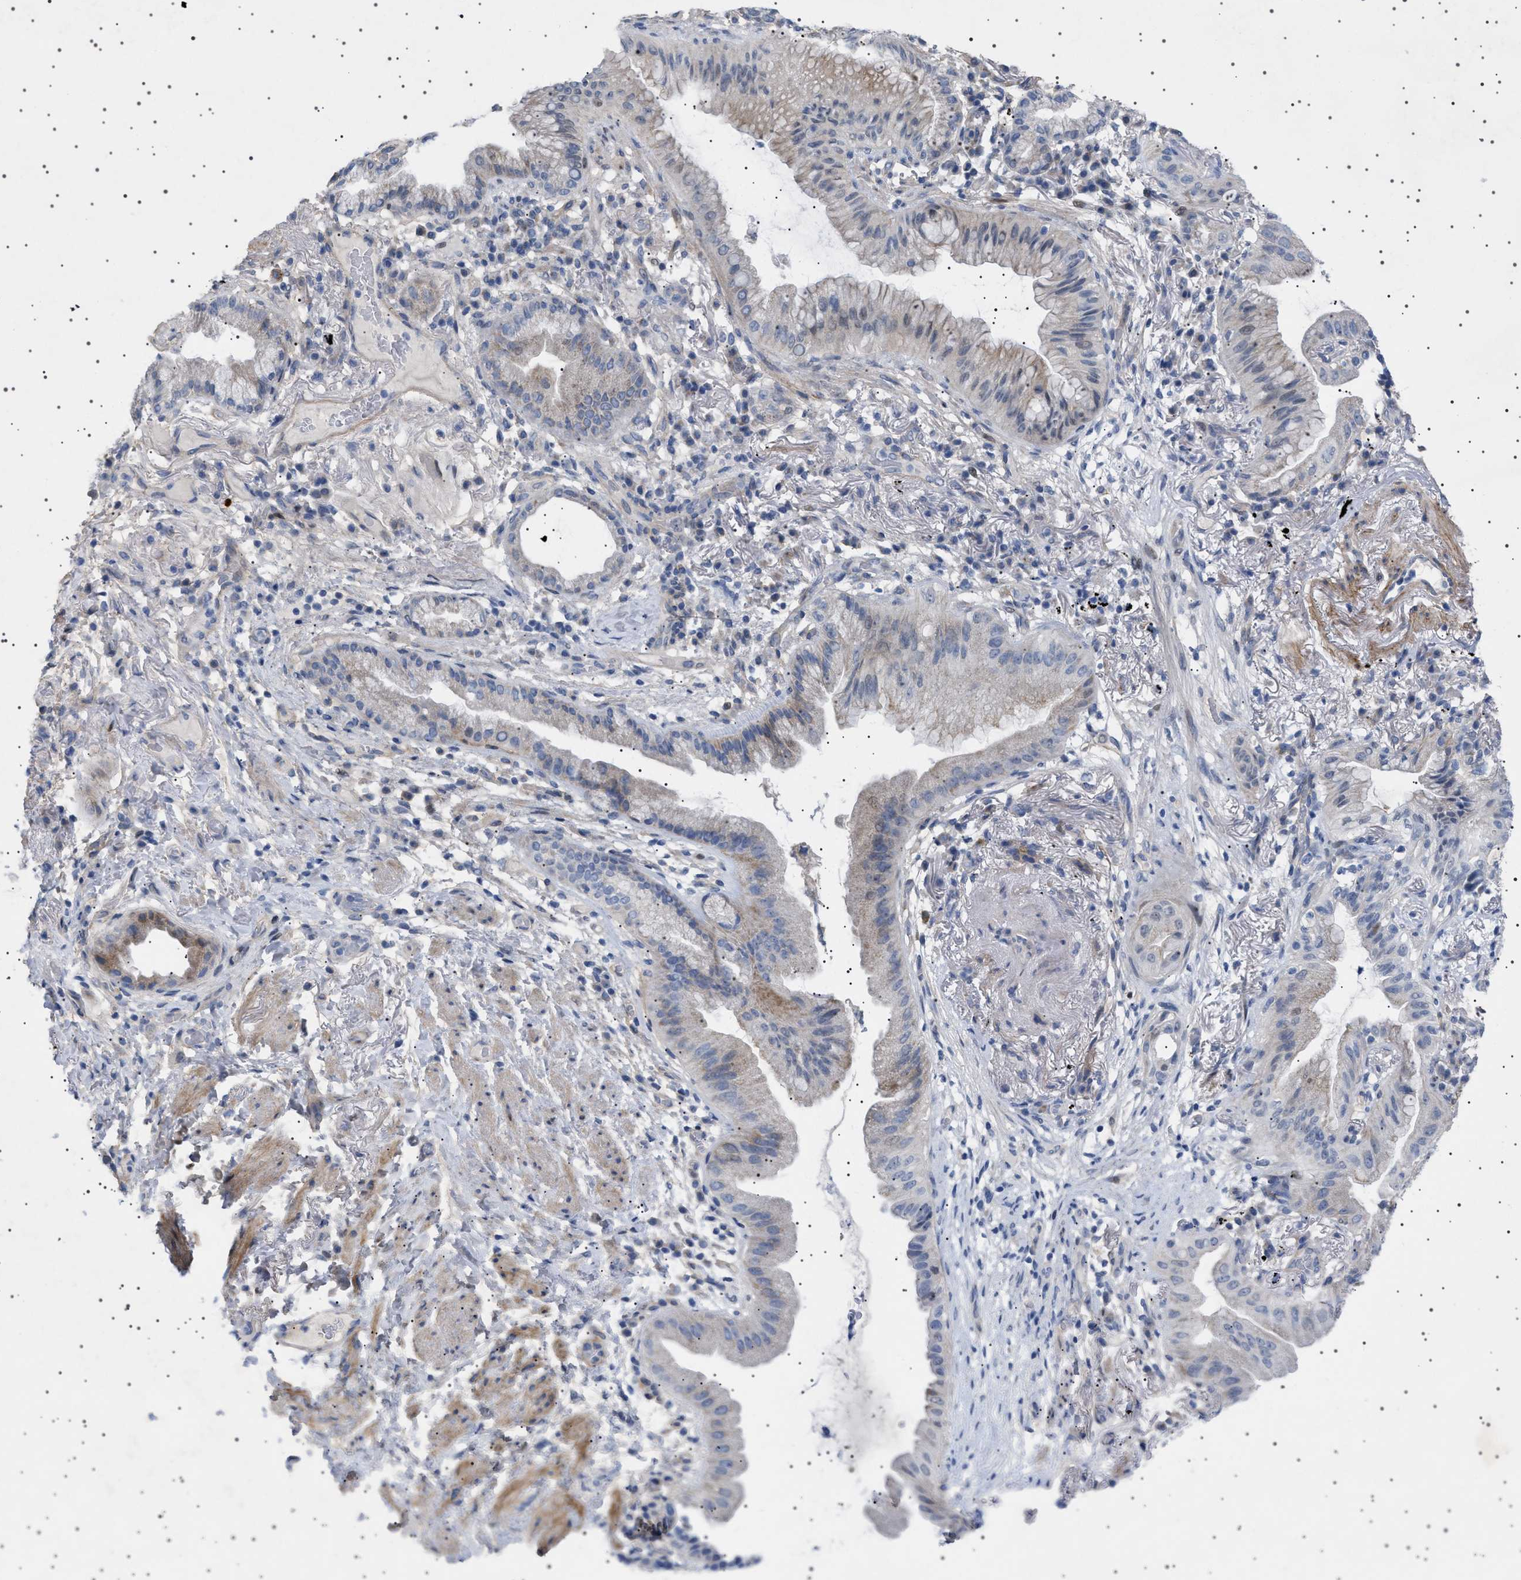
{"staining": {"intensity": "weak", "quantity": "<25%", "location": "cytoplasmic/membranous"}, "tissue": "lung cancer", "cell_type": "Tumor cells", "image_type": "cancer", "snomed": [{"axis": "morphology", "description": "Normal tissue, NOS"}, {"axis": "morphology", "description": "Adenocarcinoma, NOS"}, {"axis": "topography", "description": "Bronchus"}, {"axis": "topography", "description": "Lung"}], "caption": "A photomicrograph of lung adenocarcinoma stained for a protein displays no brown staining in tumor cells.", "gene": "HTR1A", "patient": {"sex": "female", "age": 70}}